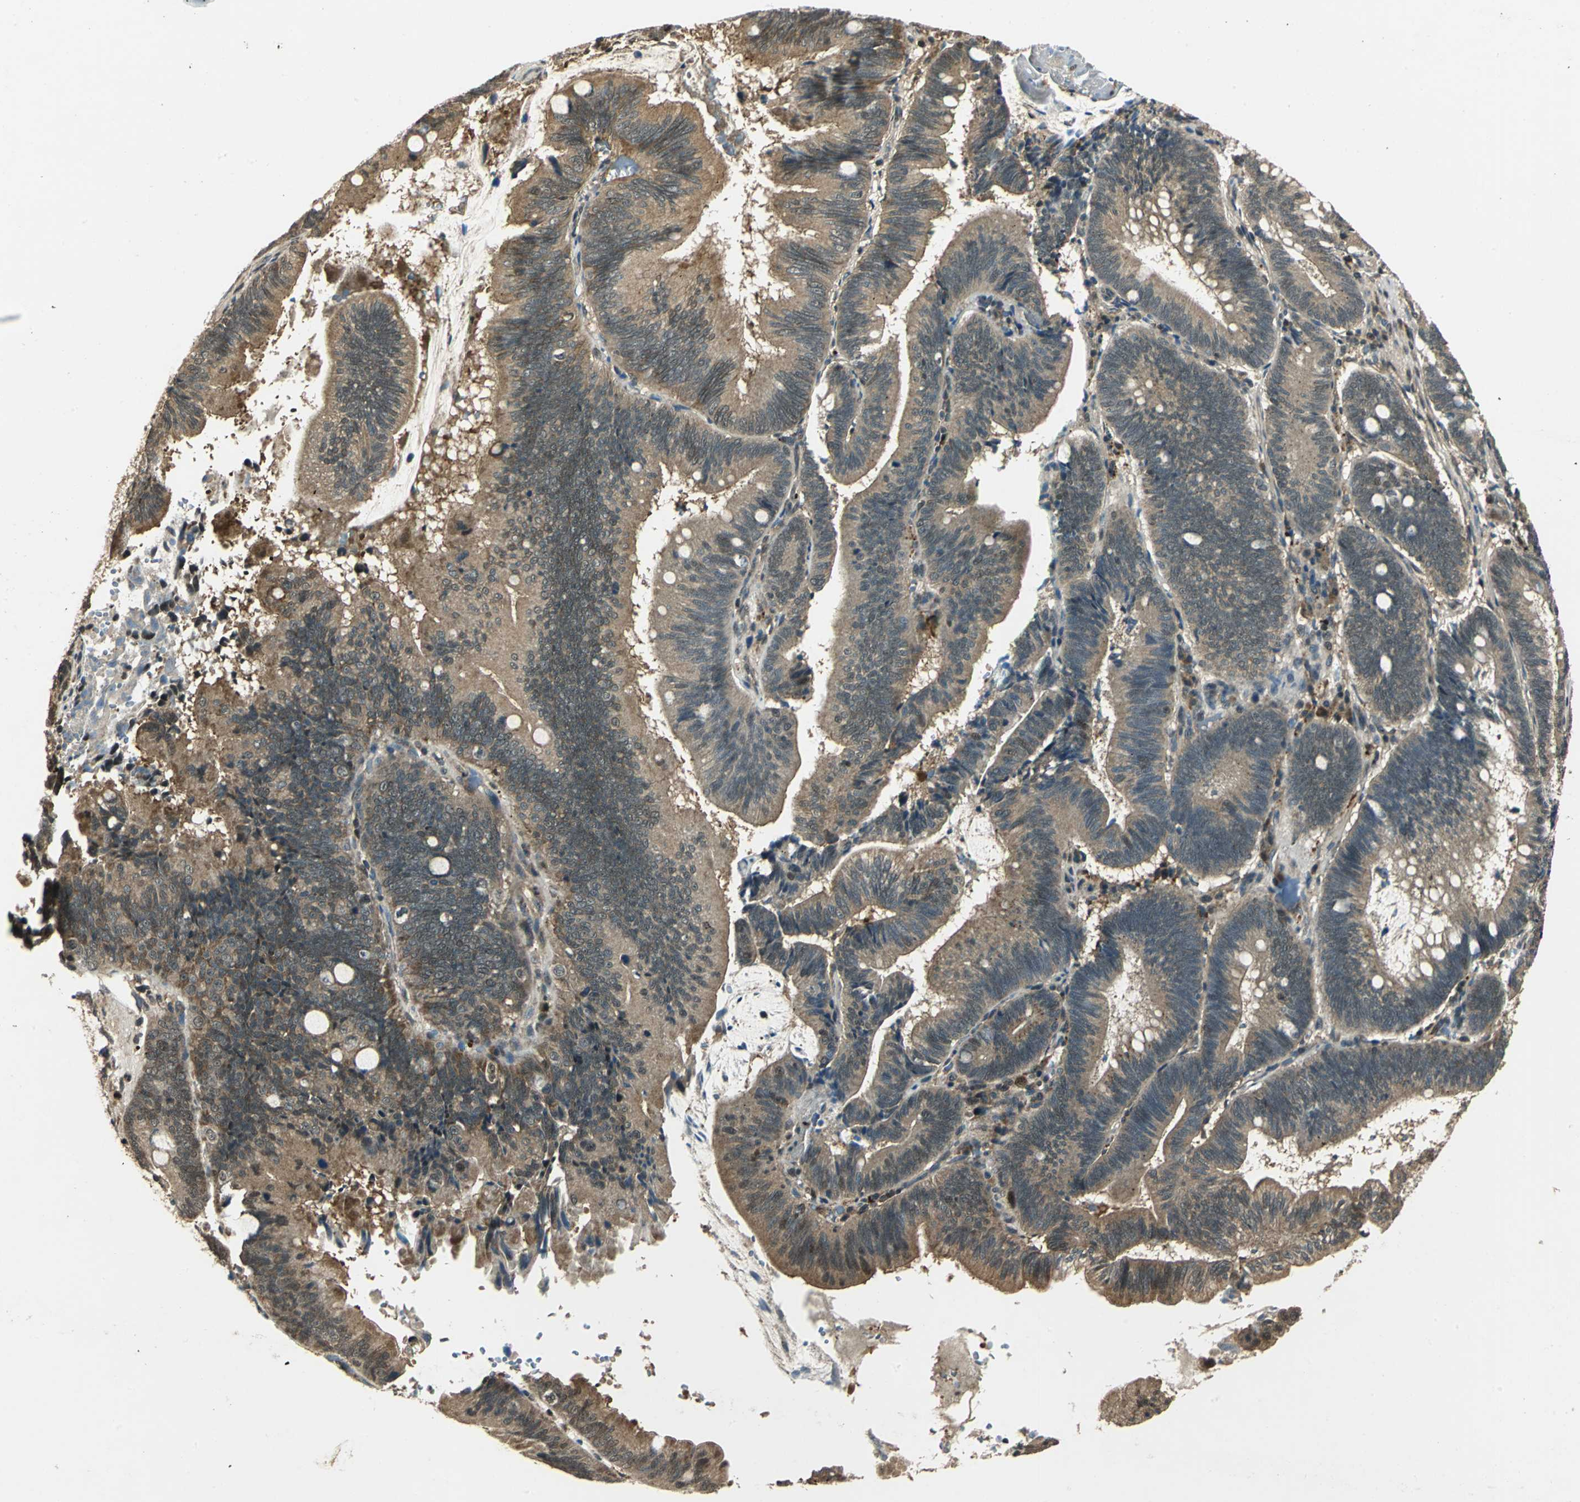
{"staining": {"intensity": "weak", "quantity": ">75%", "location": "cytoplasmic/membranous,nuclear"}, "tissue": "pancreatic cancer", "cell_type": "Tumor cells", "image_type": "cancer", "snomed": [{"axis": "morphology", "description": "Adenocarcinoma, NOS"}, {"axis": "topography", "description": "Pancreas"}], "caption": "The histopathology image reveals immunohistochemical staining of pancreatic adenocarcinoma. There is weak cytoplasmic/membranous and nuclear expression is seen in about >75% of tumor cells.", "gene": "PPP1R13L", "patient": {"sex": "male", "age": 82}}